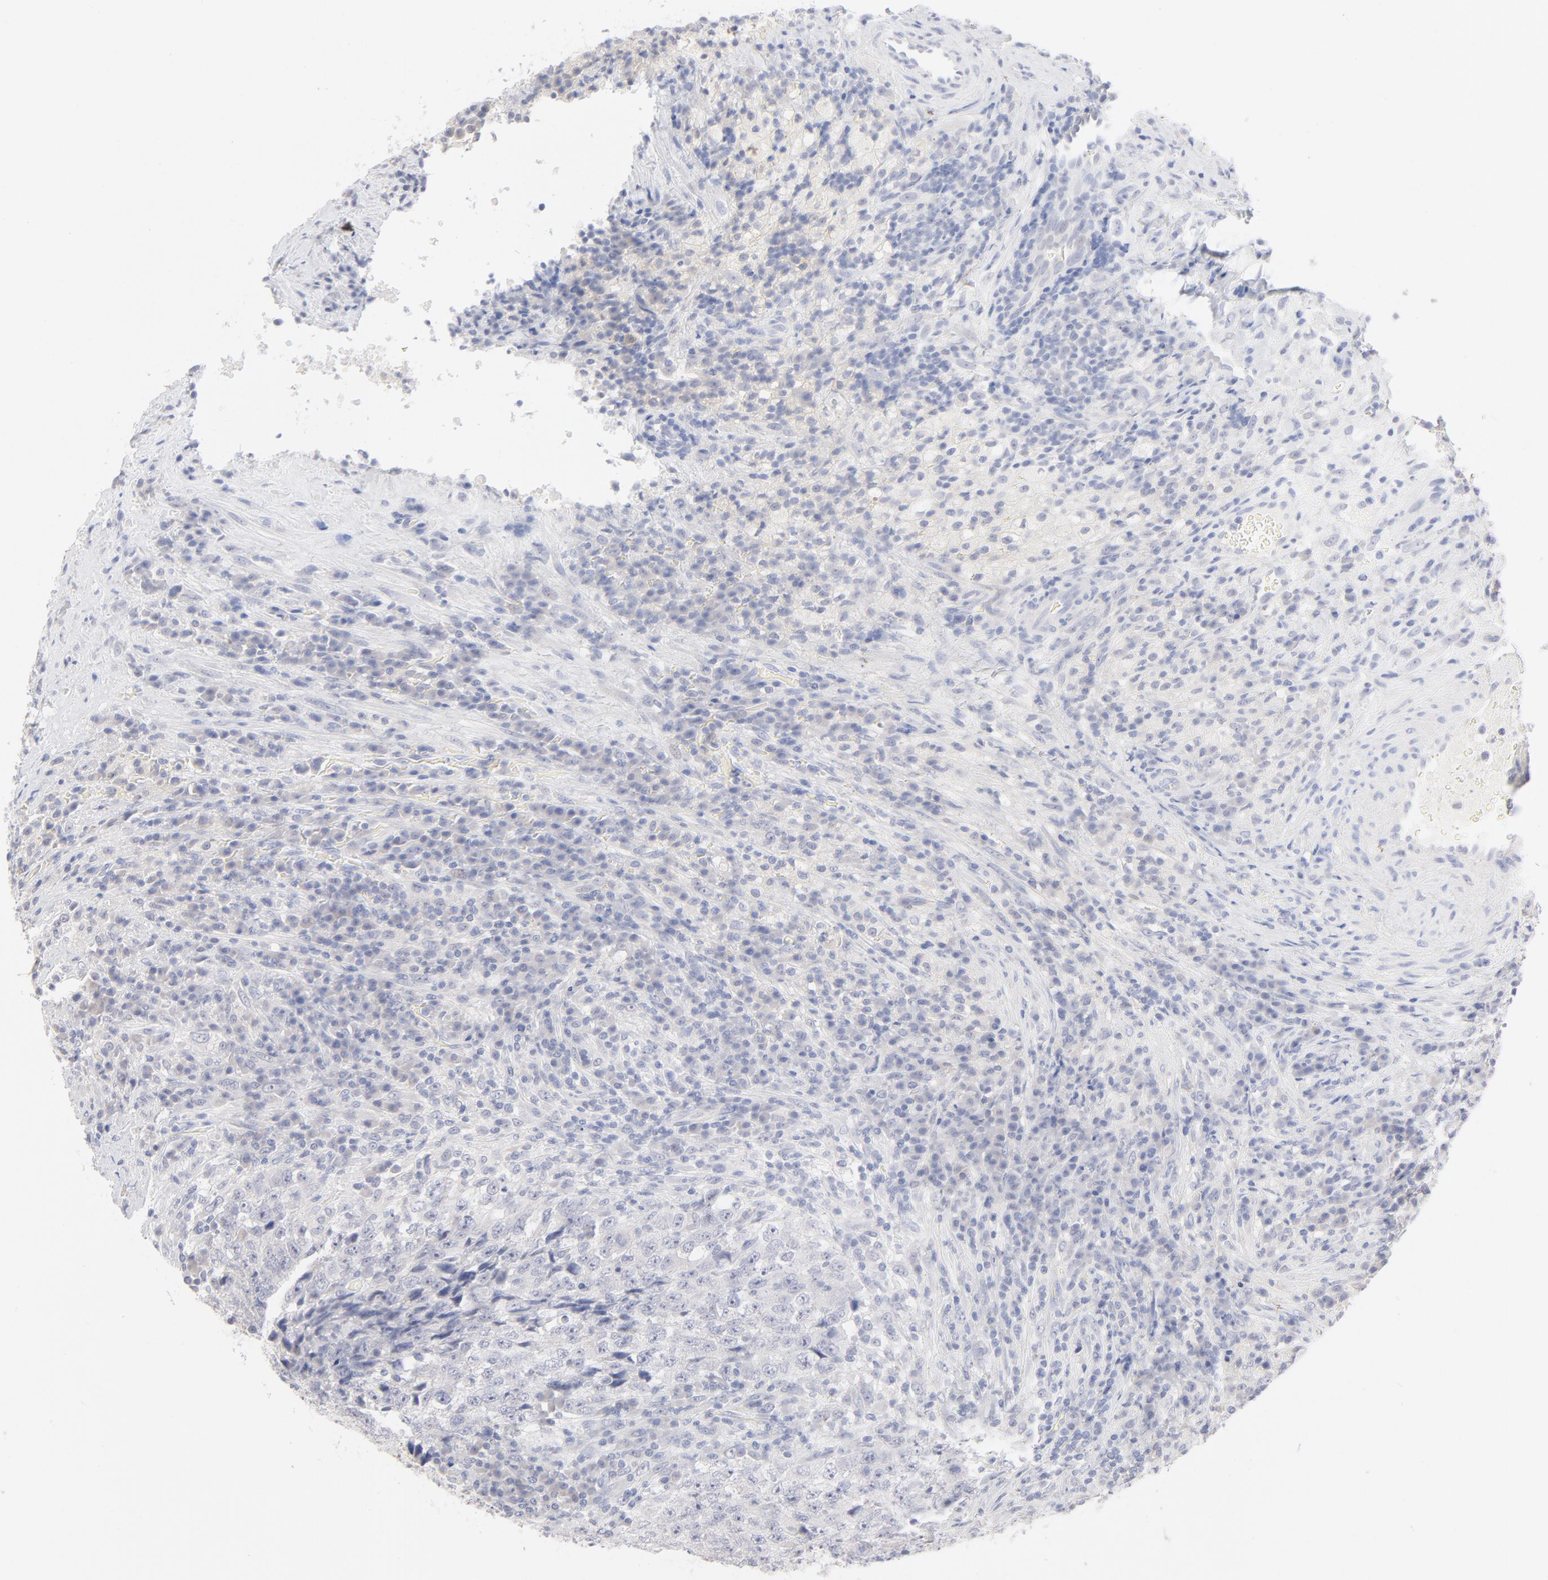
{"staining": {"intensity": "negative", "quantity": "none", "location": "none"}, "tissue": "testis cancer", "cell_type": "Tumor cells", "image_type": "cancer", "snomed": [{"axis": "morphology", "description": "Necrosis, NOS"}, {"axis": "morphology", "description": "Carcinoma, Embryonal, NOS"}, {"axis": "topography", "description": "Testis"}], "caption": "Immunohistochemical staining of human embryonal carcinoma (testis) displays no significant expression in tumor cells.", "gene": "ONECUT1", "patient": {"sex": "male", "age": 19}}